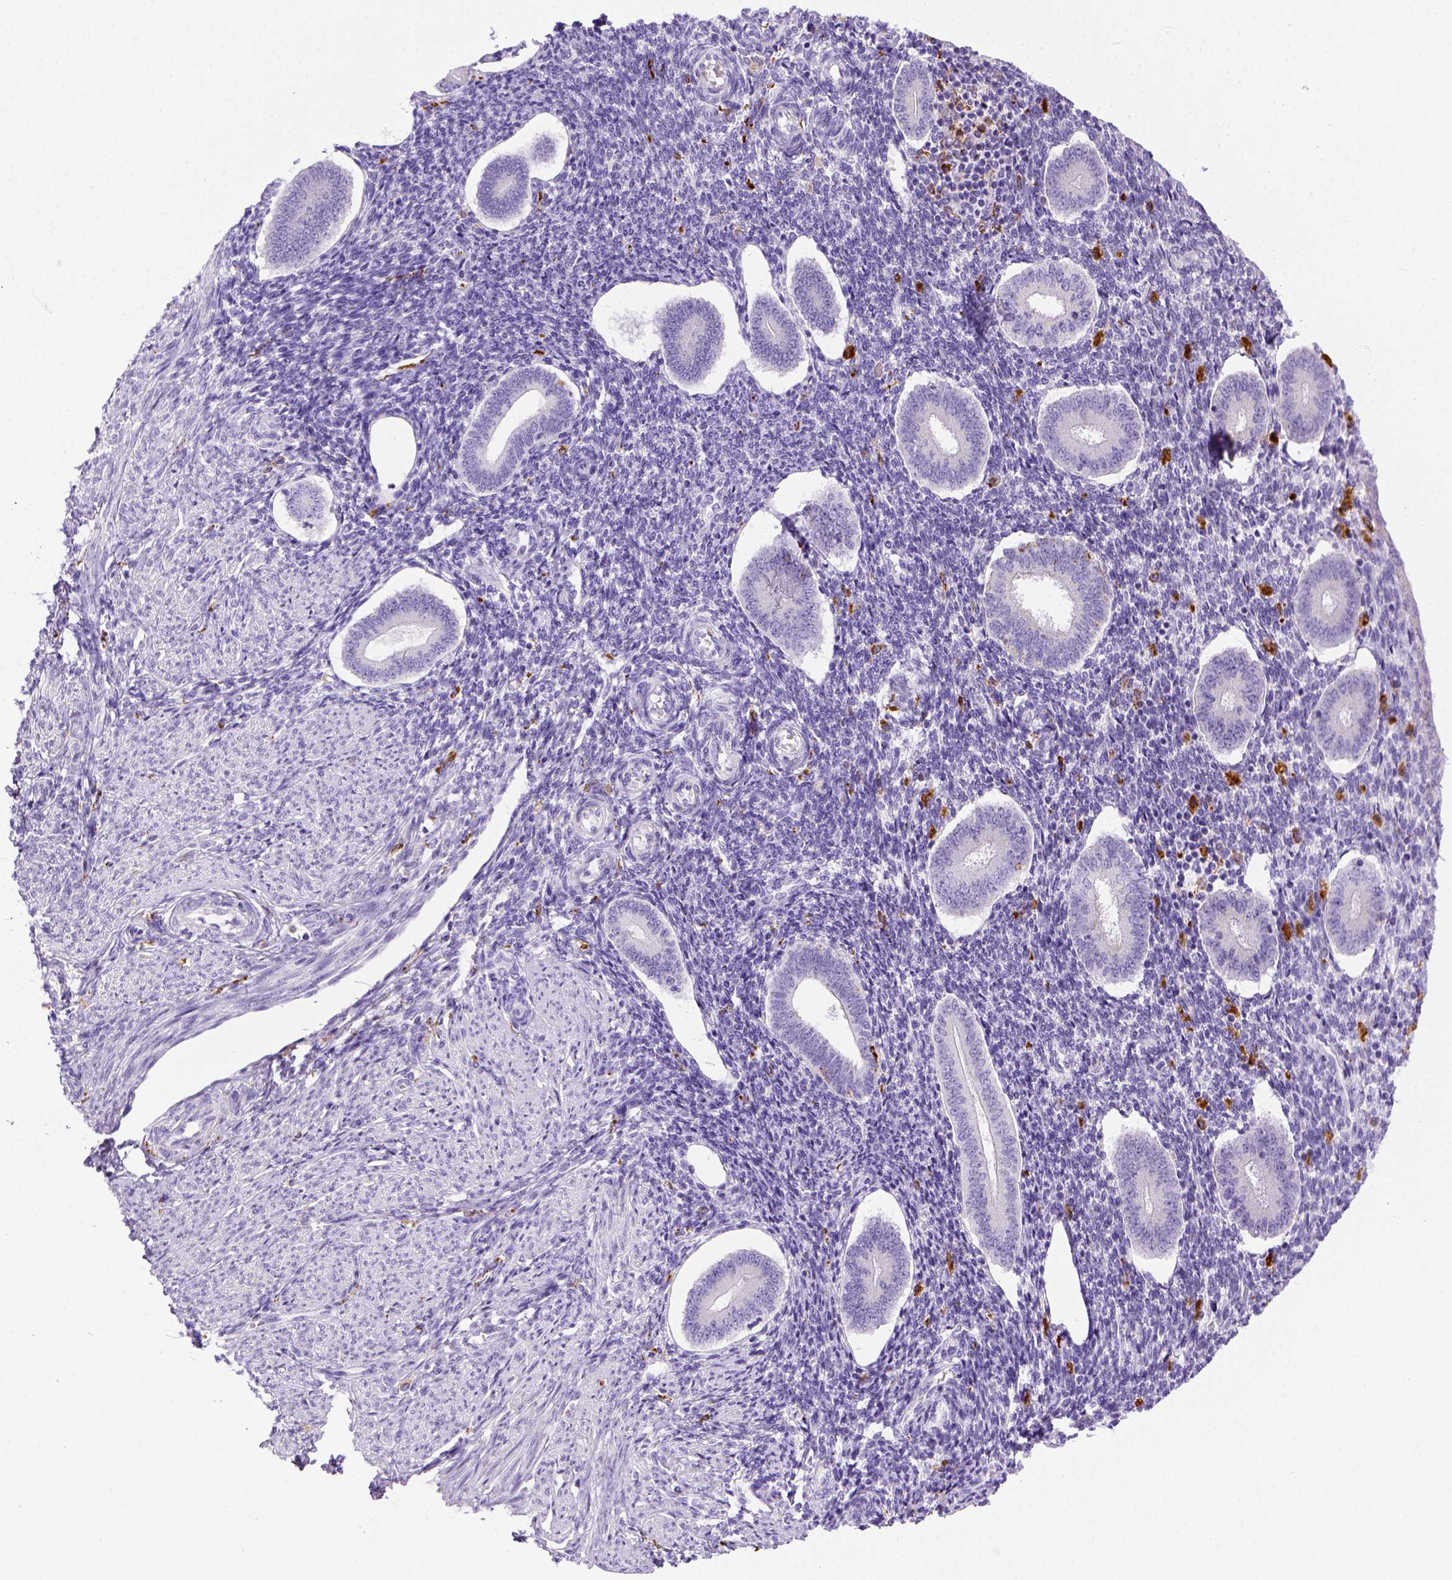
{"staining": {"intensity": "negative", "quantity": "none", "location": "none"}, "tissue": "endometrium", "cell_type": "Cells in endometrial stroma", "image_type": "normal", "snomed": [{"axis": "morphology", "description": "Normal tissue, NOS"}, {"axis": "topography", "description": "Endometrium"}], "caption": "Histopathology image shows no protein expression in cells in endometrial stroma of unremarkable endometrium.", "gene": "CD68", "patient": {"sex": "female", "age": 40}}